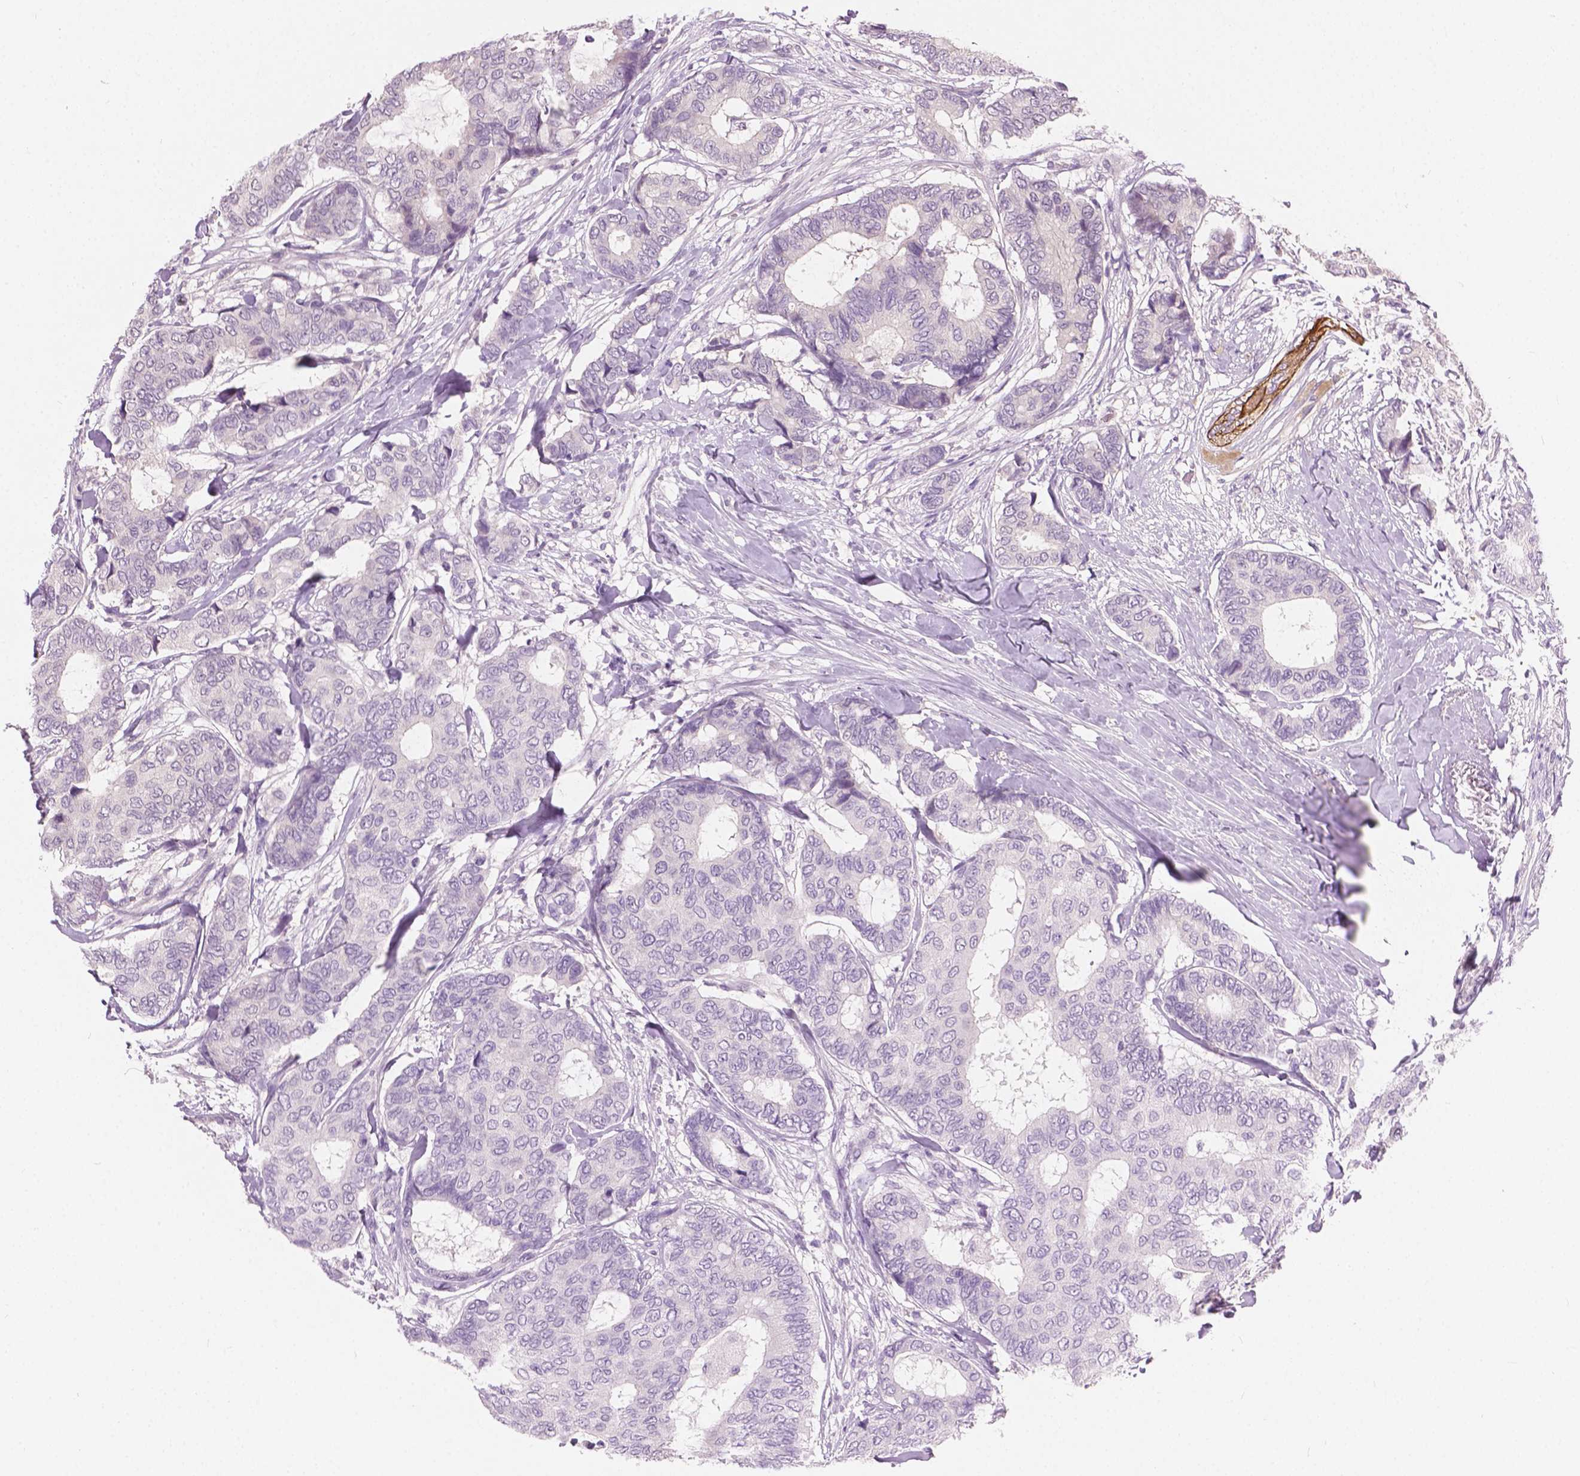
{"staining": {"intensity": "negative", "quantity": "none", "location": "none"}, "tissue": "breast cancer", "cell_type": "Tumor cells", "image_type": "cancer", "snomed": [{"axis": "morphology", "description": "Duct carcinoma"}, {"axis": "topography", "description": "Breast"}], "caption": "This is a histopathology image of IHC staining of invasive ductal carcinoma (breast), which shows no positivity in tumor cells.", "gene": "KRT17", "patient": {"sex": "female", "age": 75}}